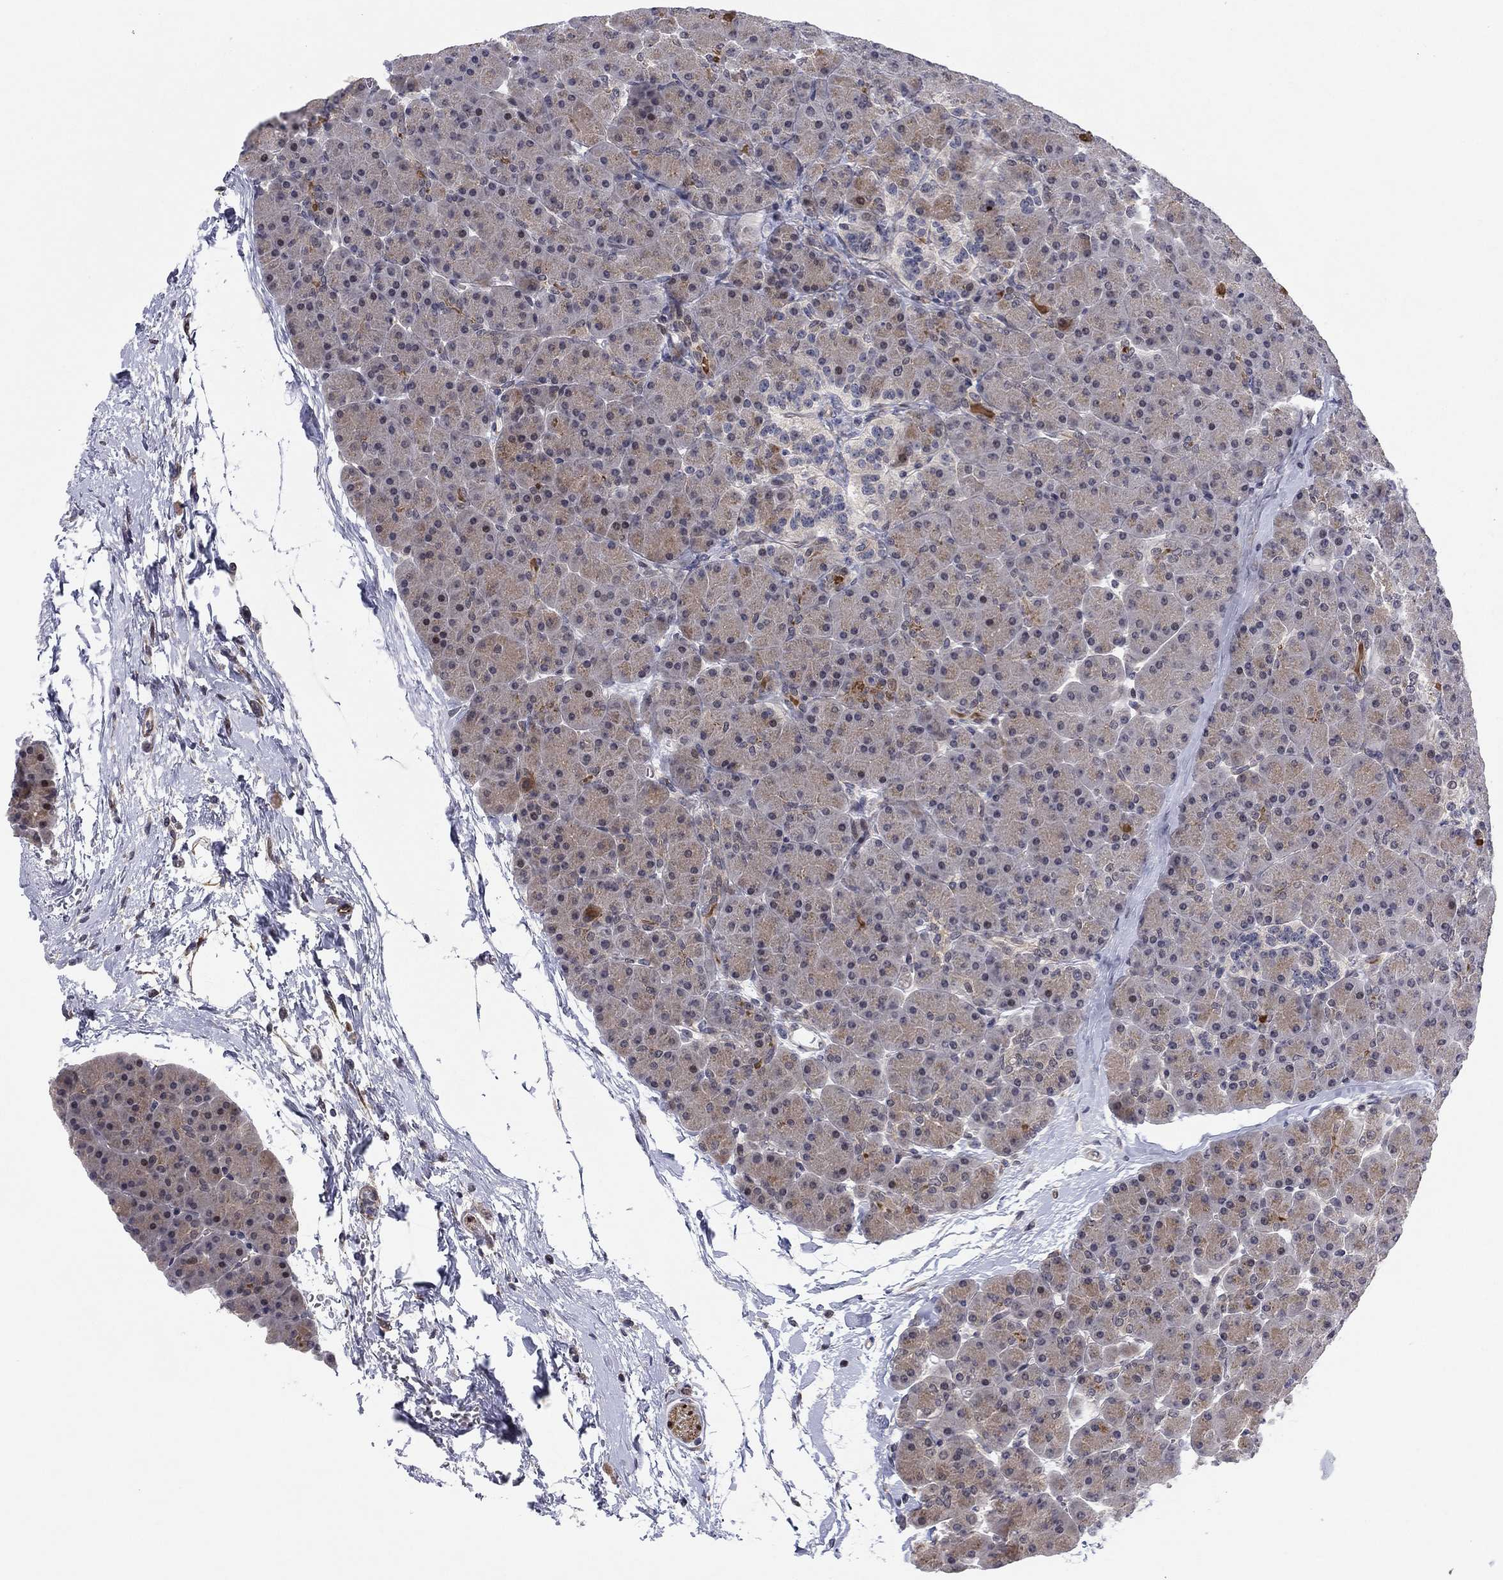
{"staining": {"intensity": "moderate", "quantity": "<25%", "location": "cytoplasmic/membranous"}, "tissue": "pancreas", "cell_type": "Exocrine glandular cells", "image_type": "normal", "snomed": [{"axis": "morphology", "description": "Normal tissue, NOS"}, {"axis": "topography", "description": "Pancreas"}], "caption": "Unremarkable pancreas reveals moderate cytoplasmic/membranous expression in about <25% of exocrine glandular cells, visualized by immunohistochemistry.", "gene": "BCL11A", "patient": {"sex": "female", "age": 44}}